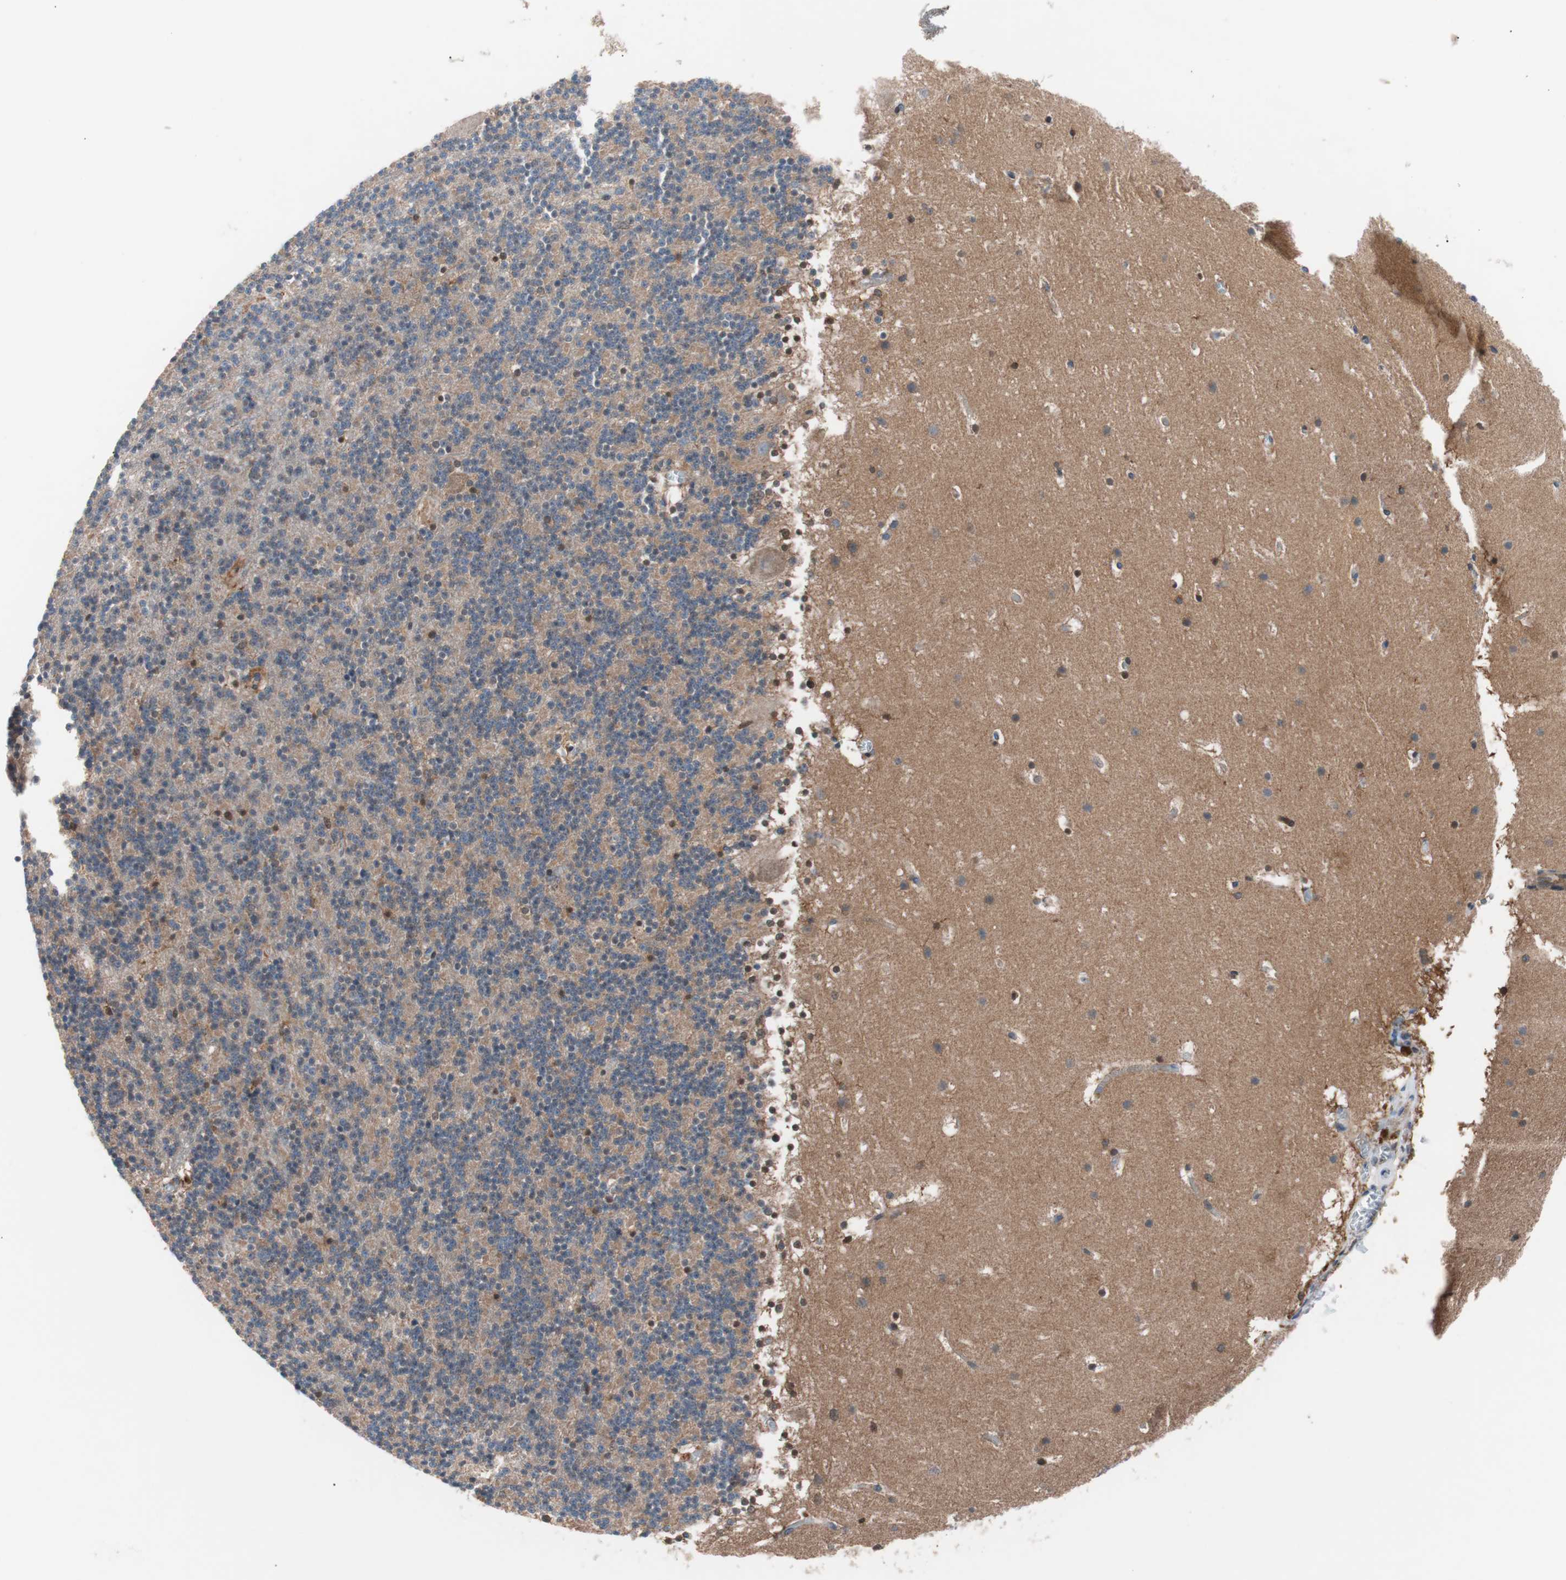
{"staining": {"intensity": "strong", "quantity": "<25%", "location": "nuclear"}, "tissue": "cerebellum", "cell_type": "Cells in granular layer", "image_type": "normal", "snomed": [{"axis": "morphology", "description": "Normal tissue, NOS"}, {"axis": "topography", "description": "Cerebellum"}], "caption": "IHC photomicrograph of unremarkable human cerebellum stained for a protein (brown), which reveals medium levels of strong nuclear expression in approximately <25% of cells in granular layer.", "gene": "PIK3R1", "patient": {"sex": "male", "age": 45}}